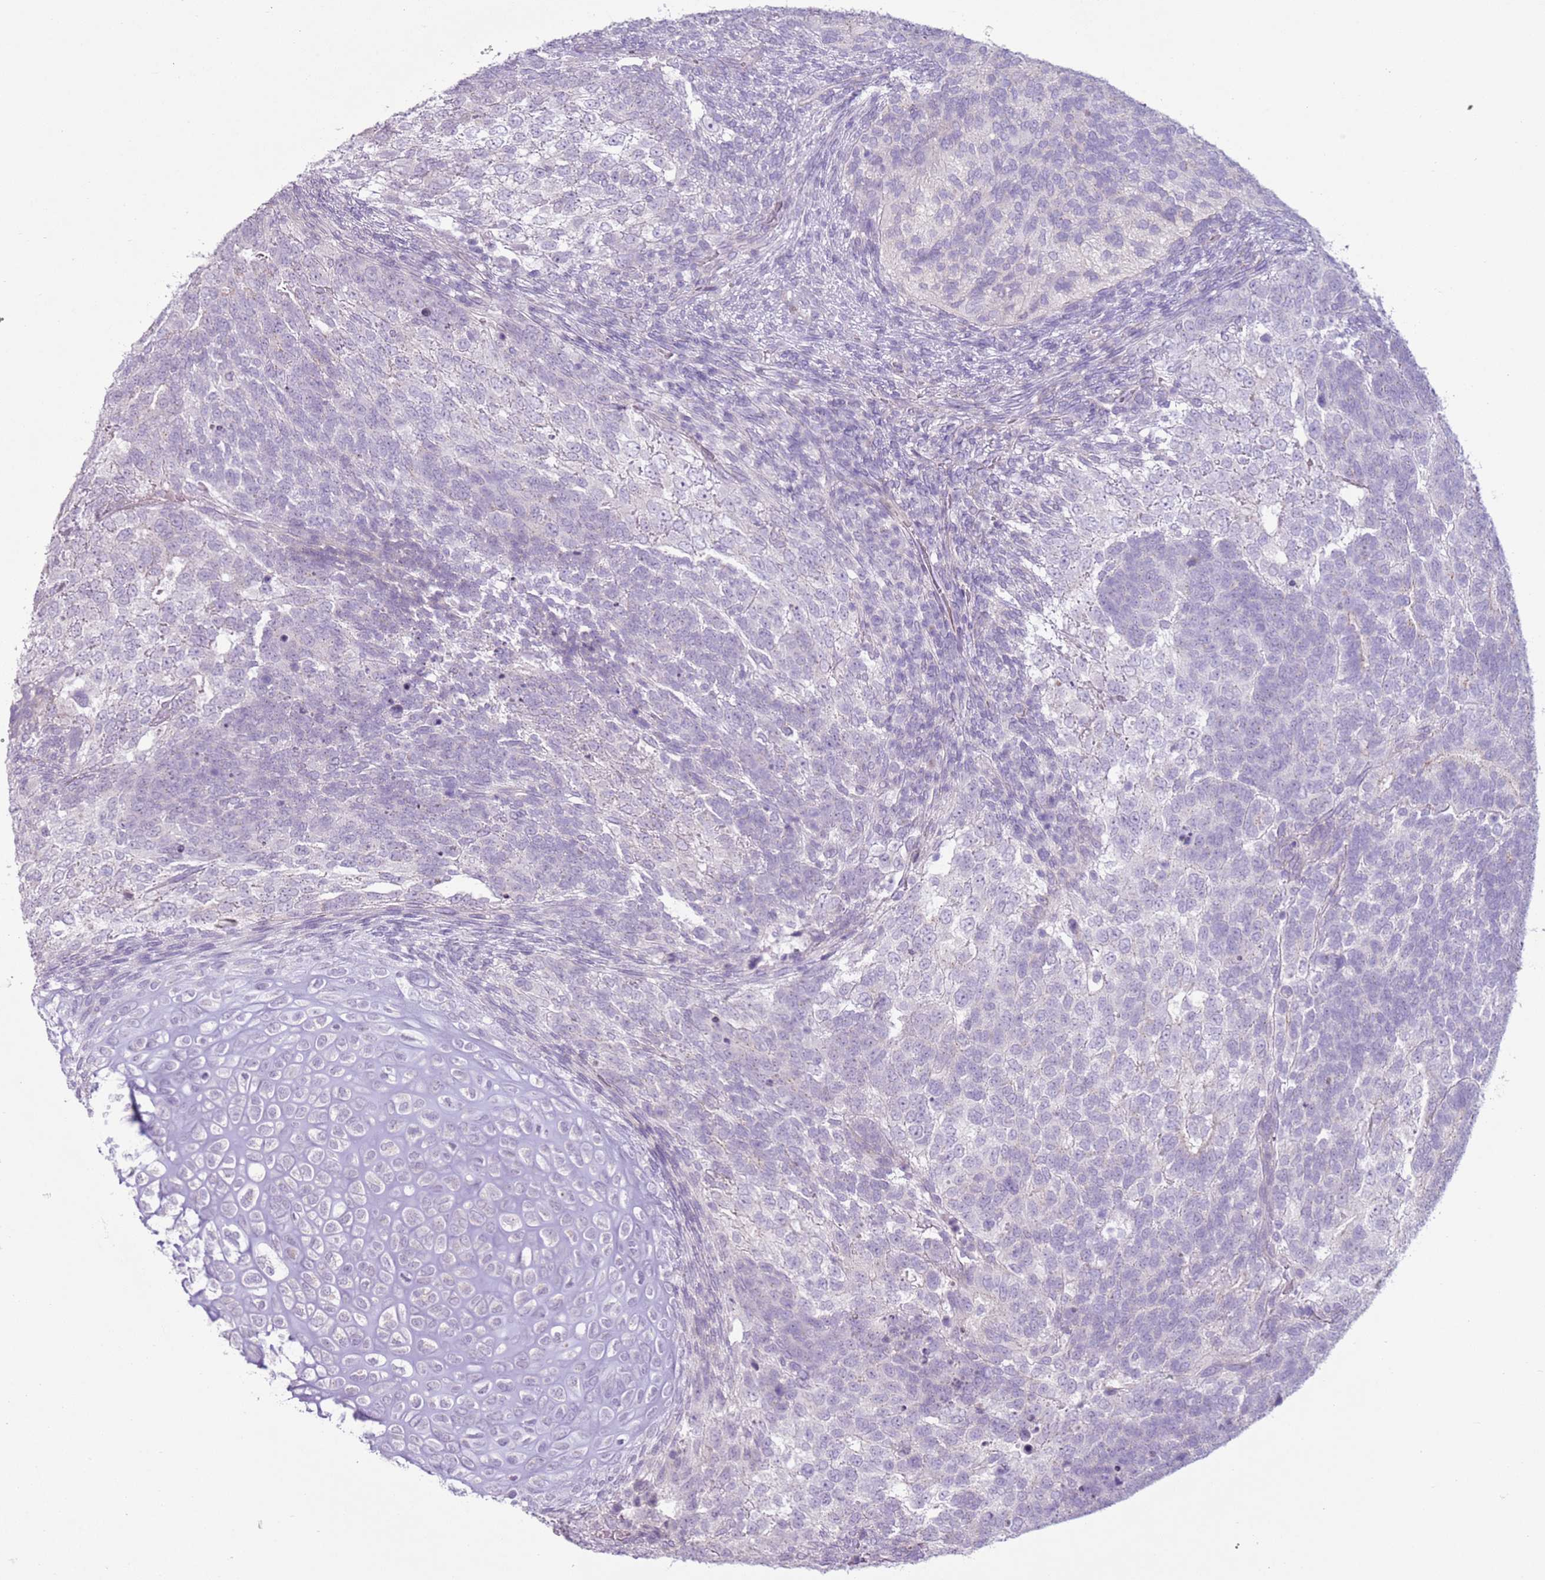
{"staining": {"intensity": "negative", "quantity": "none", "location": "none"}, "tissue": "testis cancer", "cell_type": "Tumor cells", "image_type": "cancer", "snomed": [{"axis": "morphology", "description": "Carcinoma, Embryonal, NOS"}, {"axis": "topography", "description": "Testis"}], "caption": "Immunohistochemistry (IHC) histopathology image of neoplastic tissue: testis cancer (embryonal carcinoma) stained with DAB reveals no significant protein expression in tumor cells.", "gene": "ZNF239", "patient": {"sex": "male", "age": 23}}